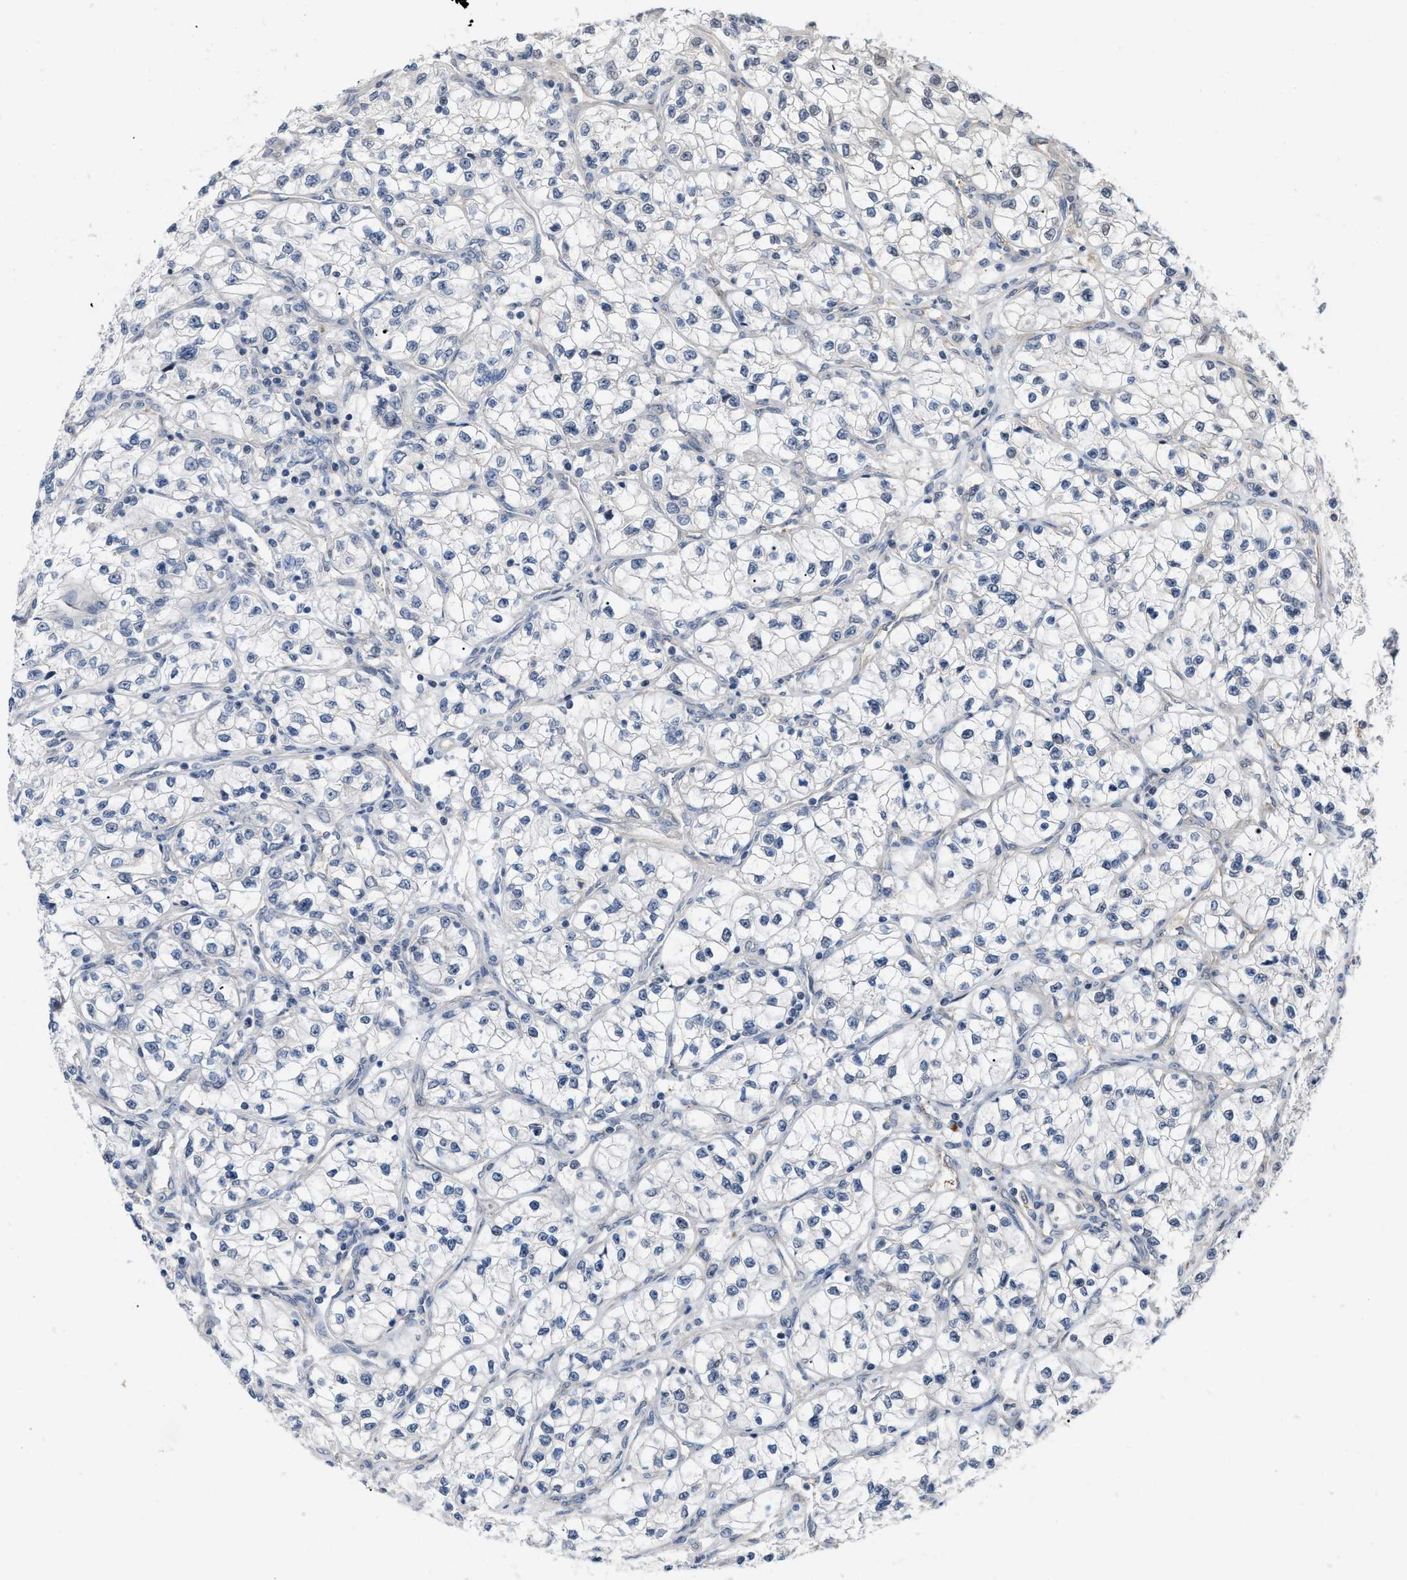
{"staining": {"intensity": "negative", "quantity": "none", "location": "none"}, "tissue": "renal cancer", "cell_type": "Tumor cells", "image_type": "cancer", "snomed": [{"axis": "morphology", "description": "Adenocarcinoma, NOS"}, {"axis": "topography", "description": "Kidney"}], "caption": "There is no significant positivity in tumor cells of renal cancer (adenocarcinoma). (Immunohistochemistry, brightfield microscopy, high magnification).", "gene": "CSNK1A1", "patient": {"sex": "female", "age": 57}}